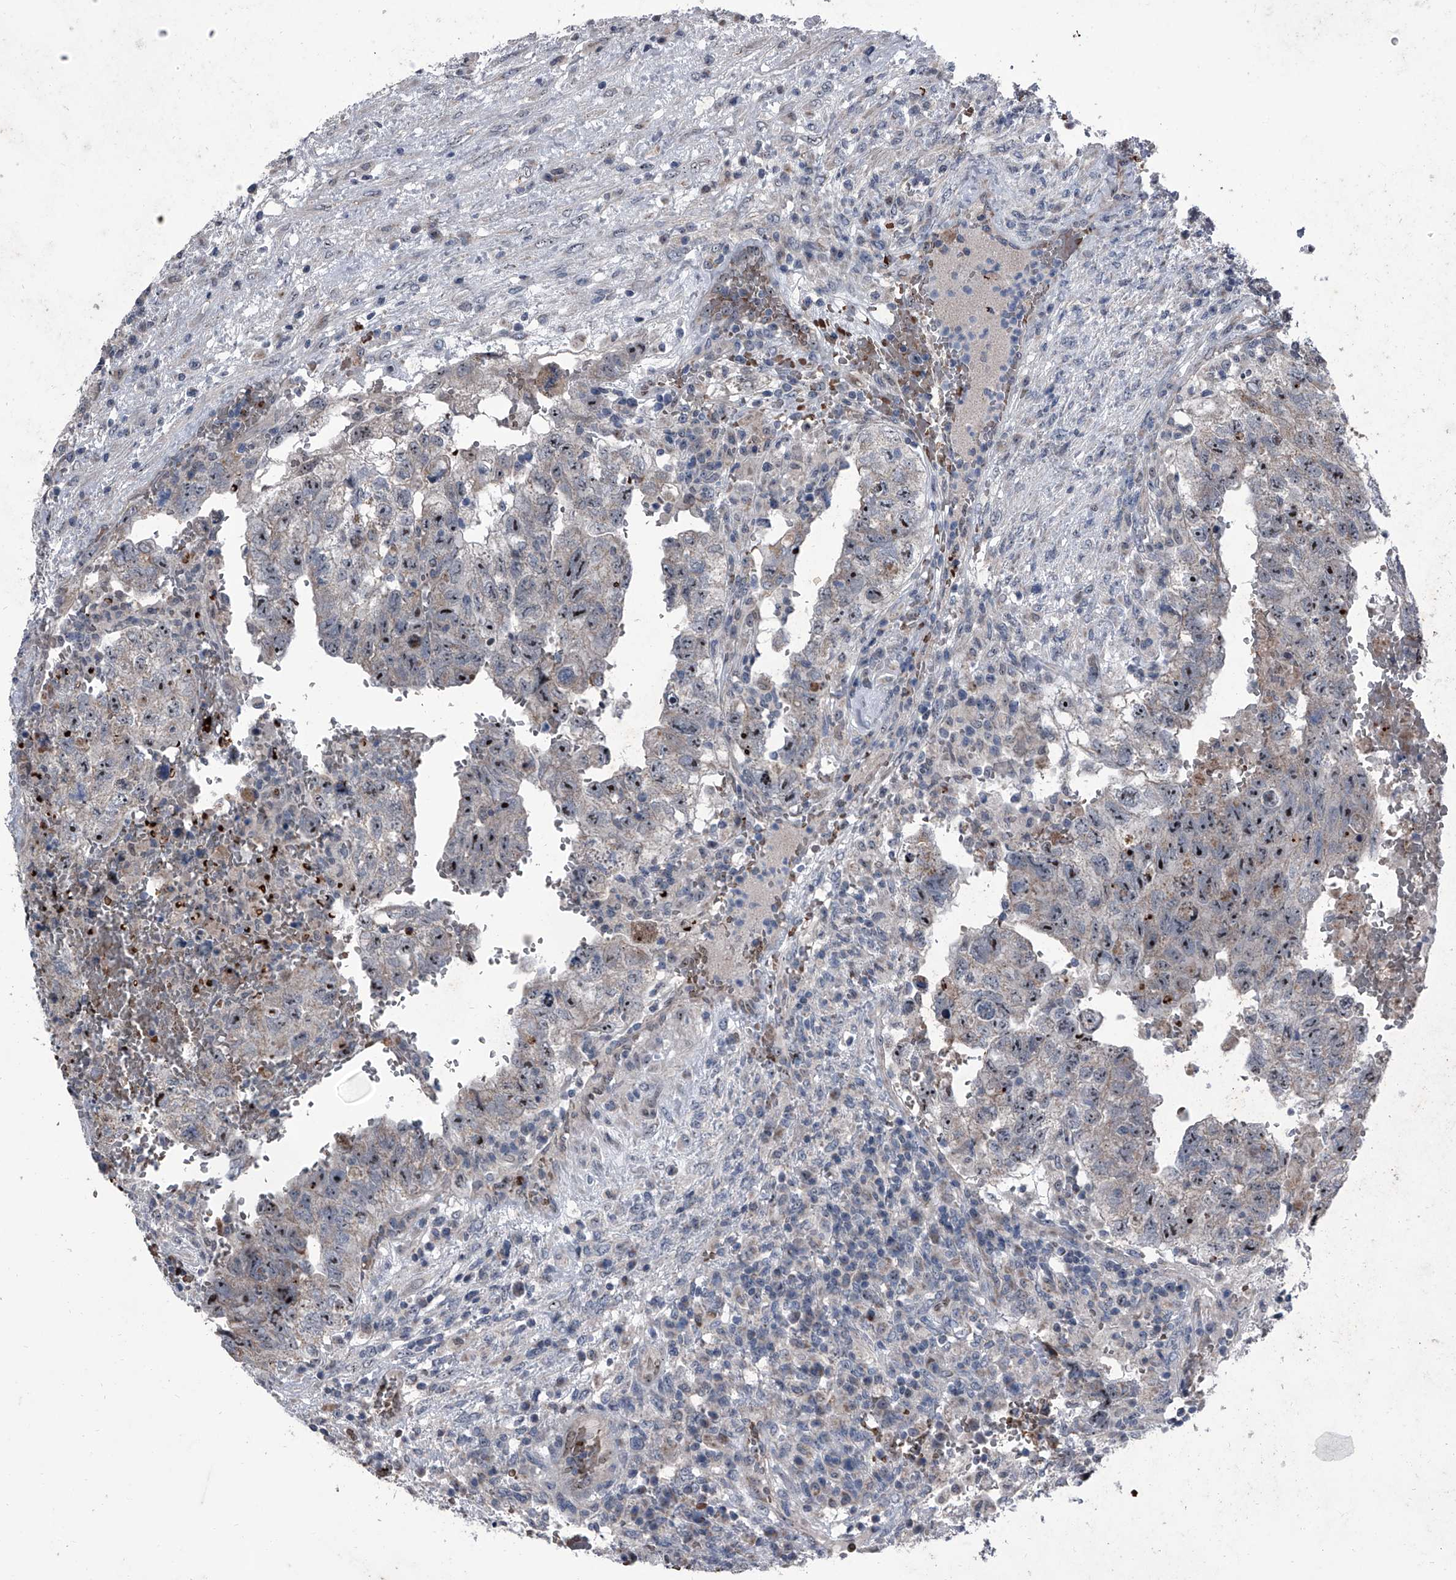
{"staining": {"intensity": "moderate", "quantity": ">75%", "location": "nuclear"}, "tissue": "testis cancer", "cell_type": "Tumor cells", "image_type": "cancer", "snomed": [{"axis": "morphology", "description": "Carcinoma, Embryonal, NOS"}, {"axis": "topography", "description": "Testis"}], "caption": "Testis embryonal carcinoma stained with IHC reveals moderate nuclear positivity in approximately >75% of tumor cells.", "gene": "CEP85L", "patient": {"sex": "male", "age": 36}}